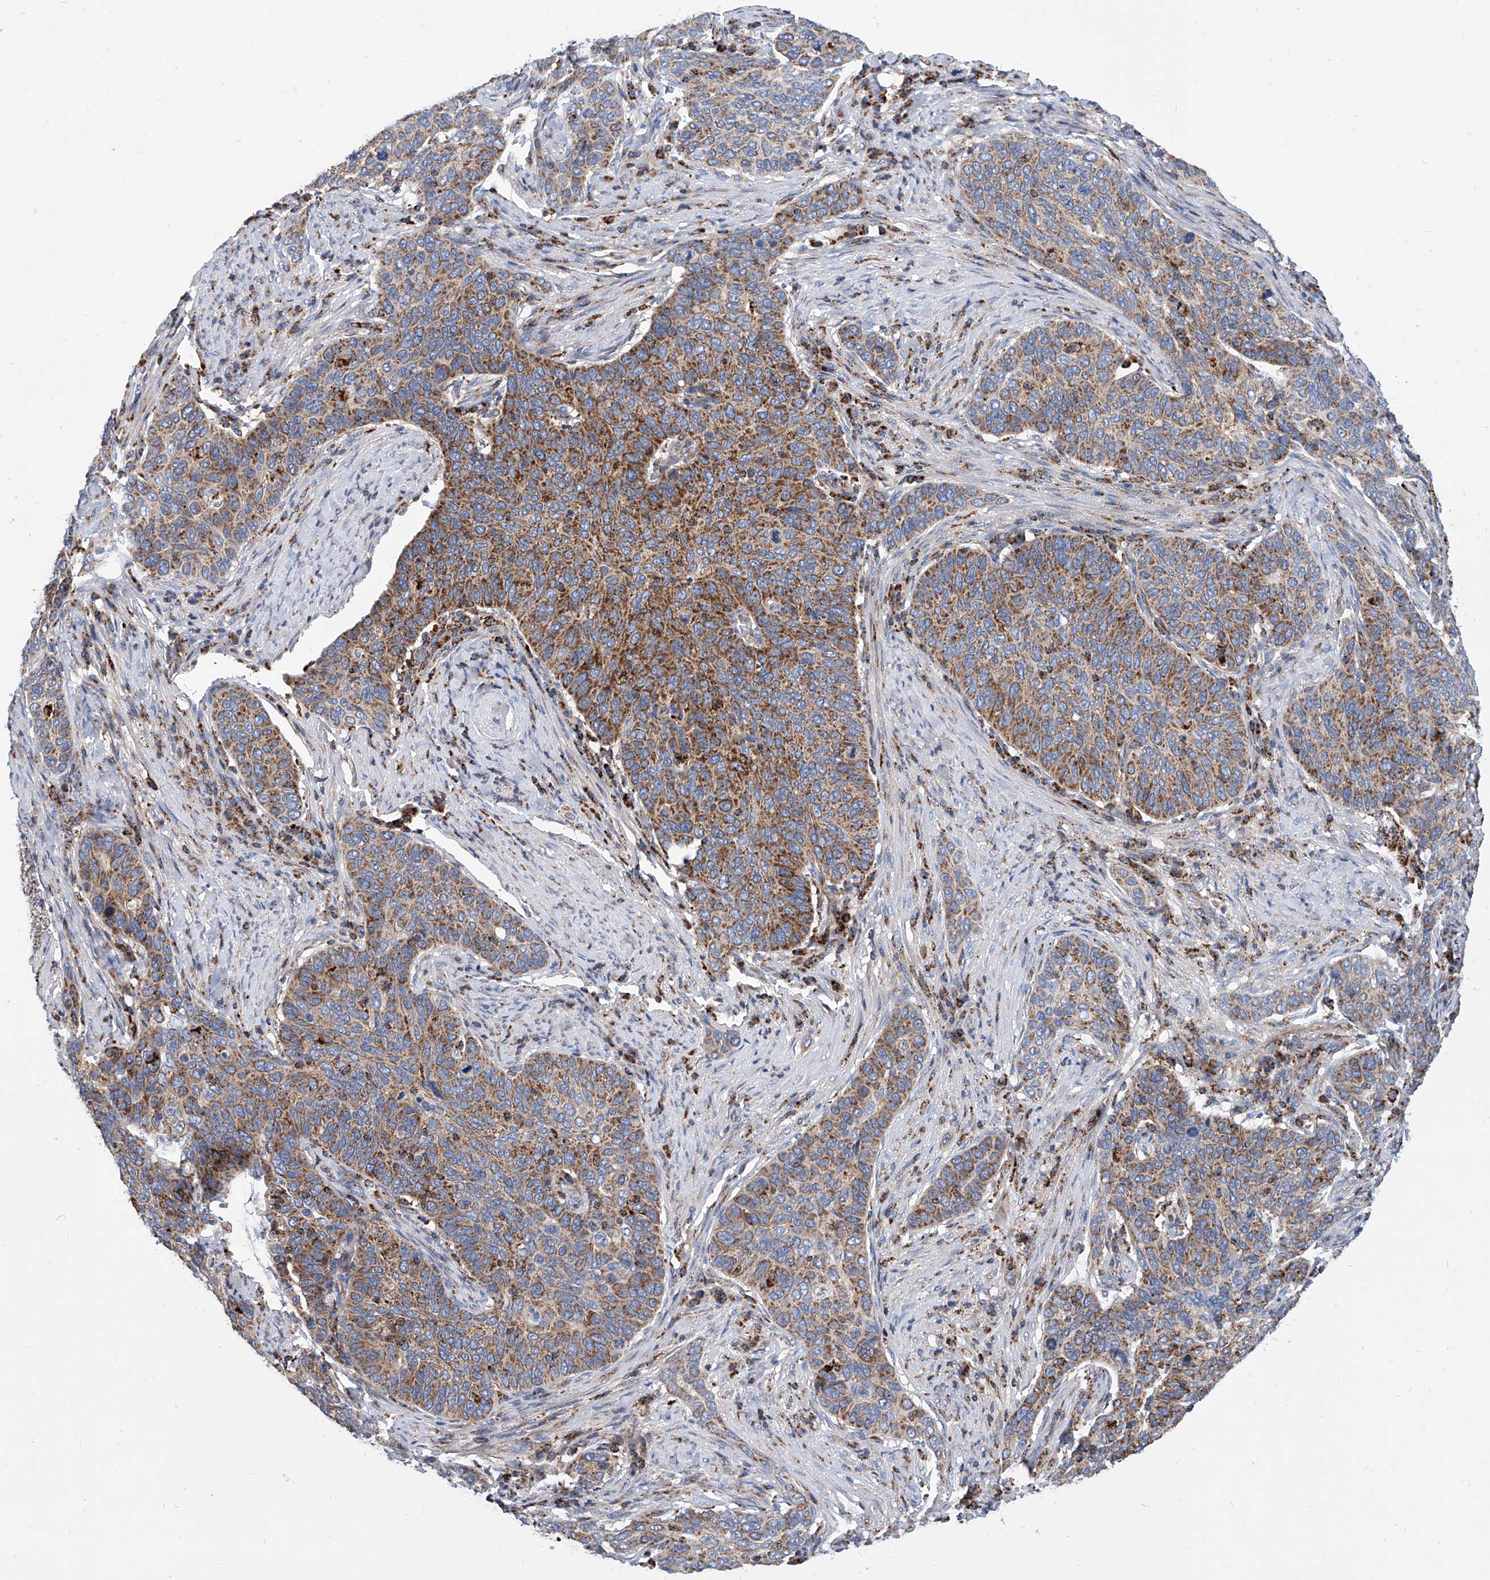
{"staining": {"intensity": "moderate", "quantity": ">75%", "location": "cytoplasmic/membranous"}, "tissue": "cervical cancer", "cell_type": "Tumor cells", "image_type": "cancer", "snomed": [{"axis": "morphology", "description": "Squamous cell carcinoma, NOS"}, {"axis": "topography", "description": "Cervix"}], "caption": "Squamous cell carcinoma (cervical) stained with DAB (3,3'-diaminobenzidine) immunohistochemistry (IHC) shows medium levels of moderate cytoplasmic/membranous expression in approximately >75% of tumor cells.", "gene": "CPNE5", "patient": {"sex": "female", "age": 60}}